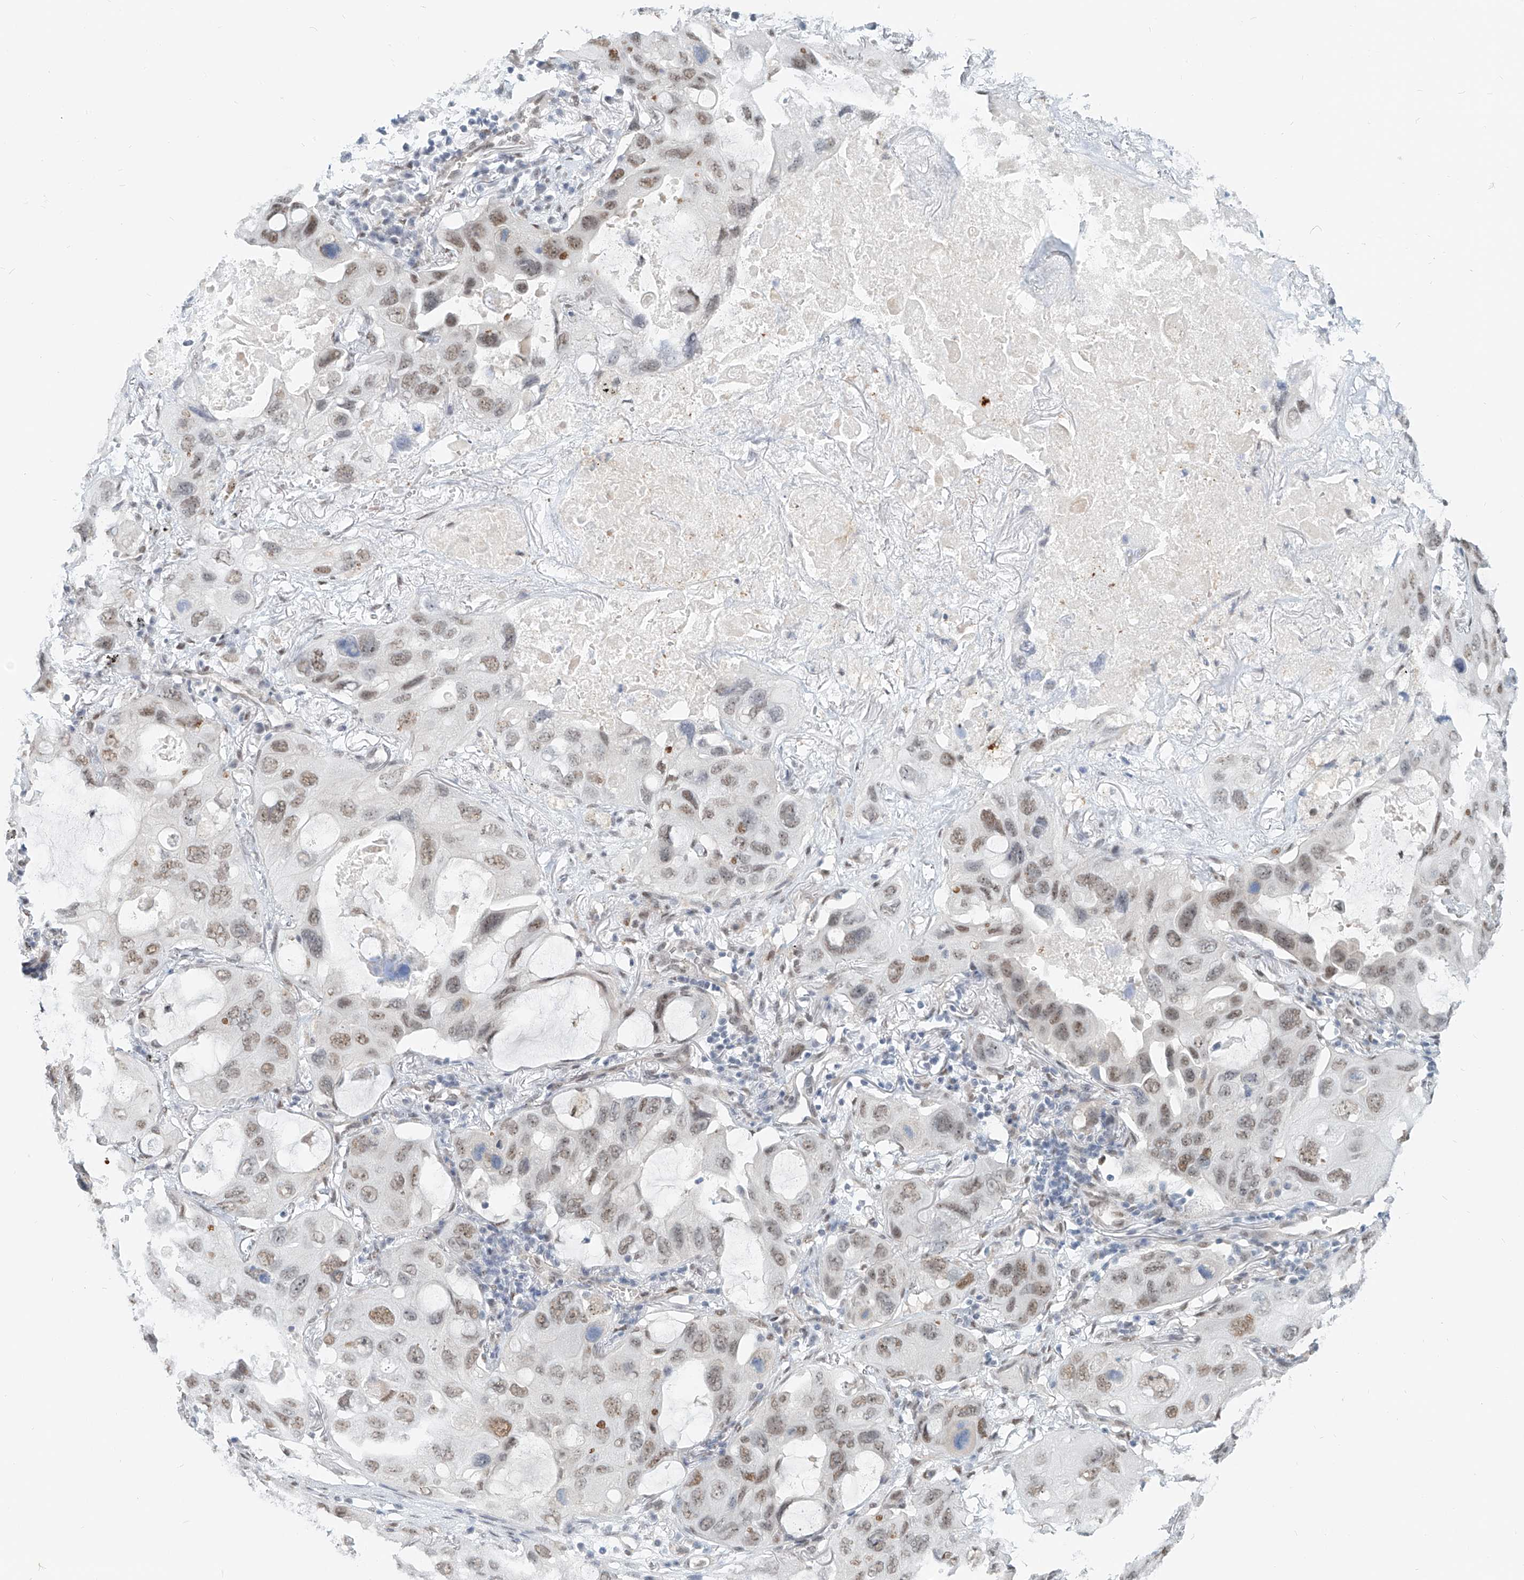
{"staining": {"intensity": "moderate", "quantity": ">75%", "location": "nuclear"}, "tissue": "lung cancer", "cell_type": "Tumor cells", "image_type": "cancer", "snomed": [{"axis": "morphology", "description": "Squamous cell carcinoma, NOS"}, {"axis": "topography", "description": "Lung"}], "caption": "Lung squamous cell carcinoma stained with DAB IHC shows medium levels of moderate nuclear expression in about >75% of tumor cells. The staining was performed using DAB (3,3'-diaminobenzidine) to visualize the protein expression in brown, while the nuclei were stained in blue with hematoxylin (Magnification: 20x).", "gene": "SASH1", "patient": {"sex": "female", "age": 73}}